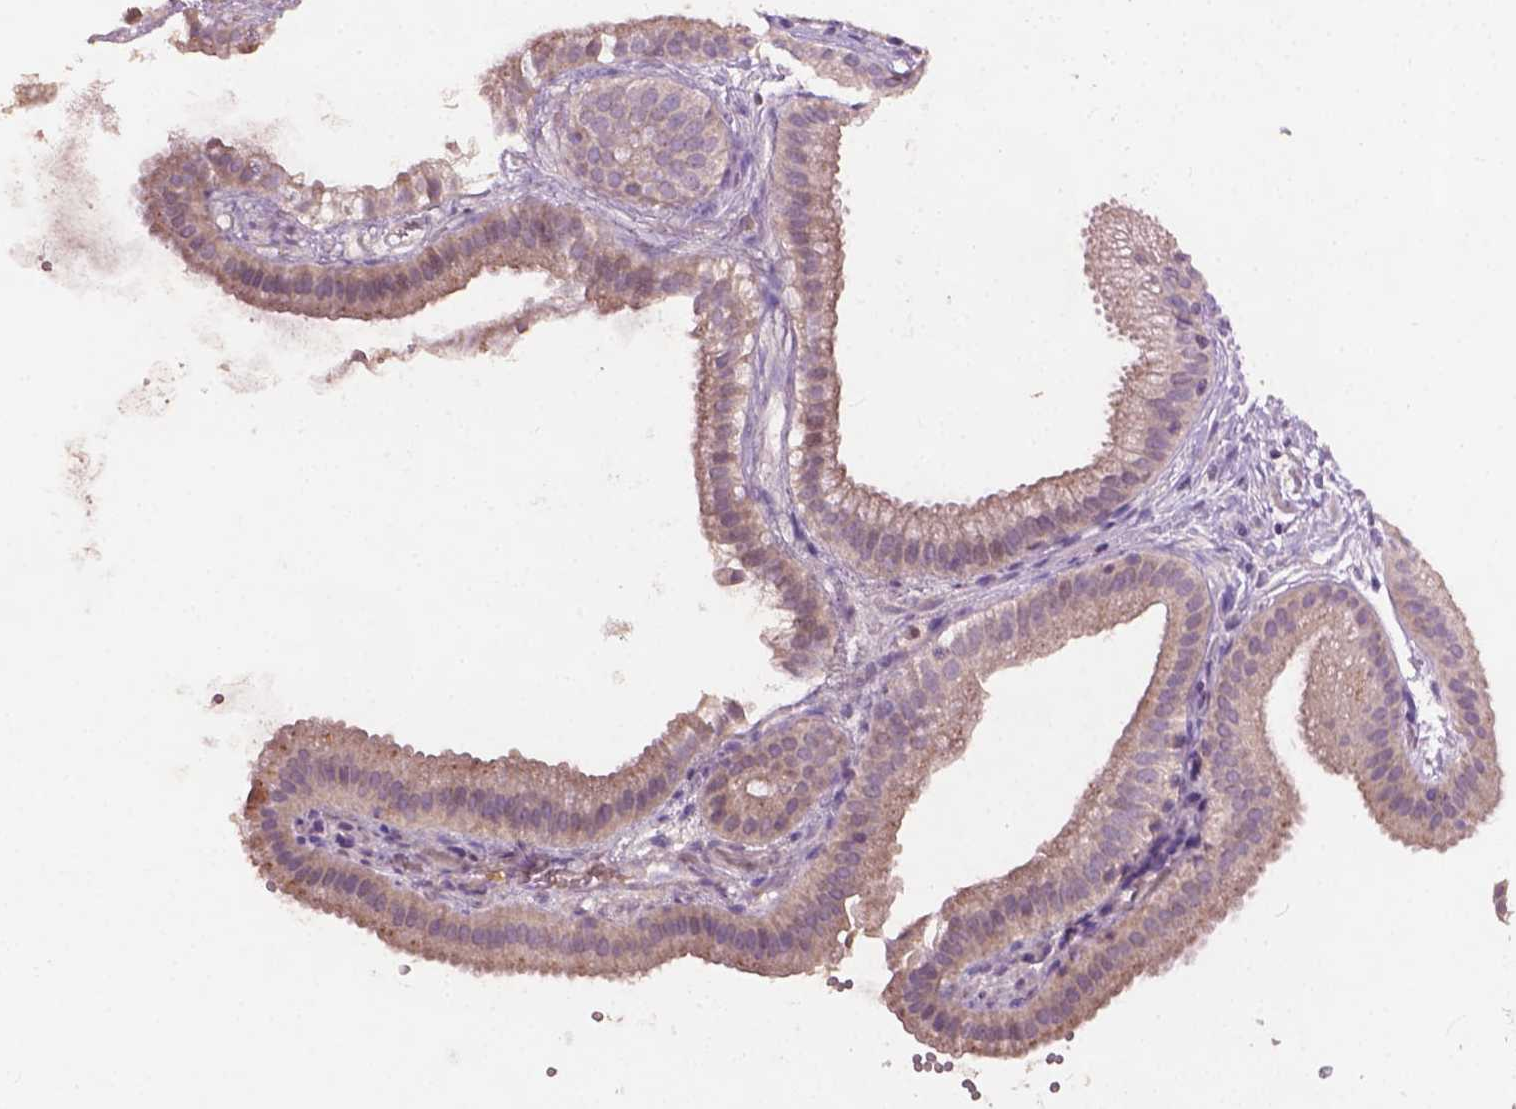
{"staining": {"intensity": "weak", "quantity": "25%-75%", "location": "cytoplasmic/membranous"}, "tissue": "gallbladder", "cell_type": "Glandular cells", "image_type": "normal", "snomed": [{"axis": "morphology", "description": "Normal tissue, NOS"}, {"axis": "topography", "description": "Gallbladder"}], "caption": "About 25%-75% of glandular cells in benign gallbladder reveal weak cytoplasmic/membranous protein expression as visualized by brown immunohistochemical staining.", "gene": "KRT17", "patient": {"sex": "female", "age": 63}}